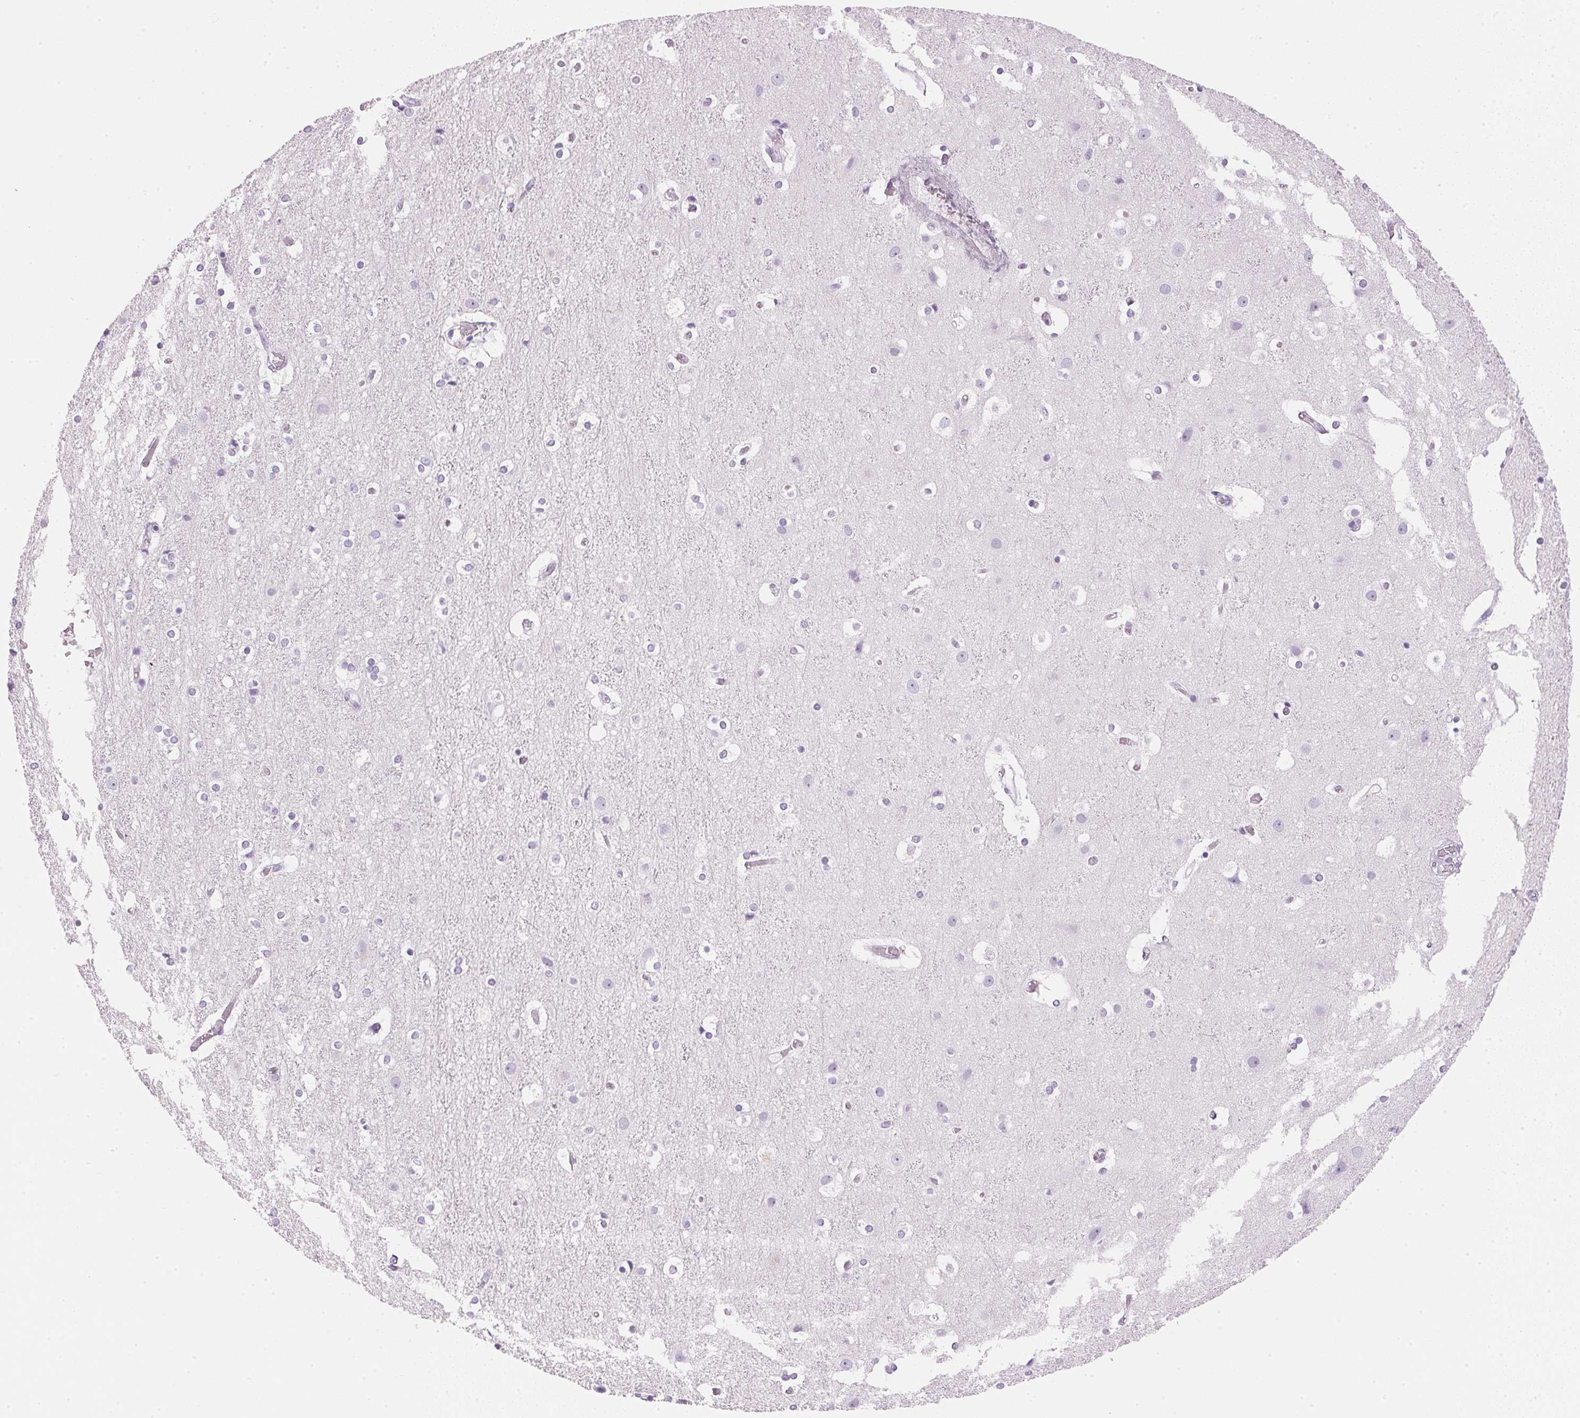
{"staining": {"intensity": "negative", "quantity": "none", "location": "none"}, "tissue": "cerebral cortex", "cell_type": "Endothelial cells", "image_type": "normal", "snomed": [{"axis": "morphology", "description": "Normal tissue, NOS"}, {"axis": "topography", "description": "Cerebral cortex"}], "caption": "An immunohistochemistry (IHC) micrograph of normal cerebral cortex is shown. There is no staining in endothelial cells of cerebral cortex.", "gene": "IGFBP1", "patient": {"sex": "female", "age": 52}}